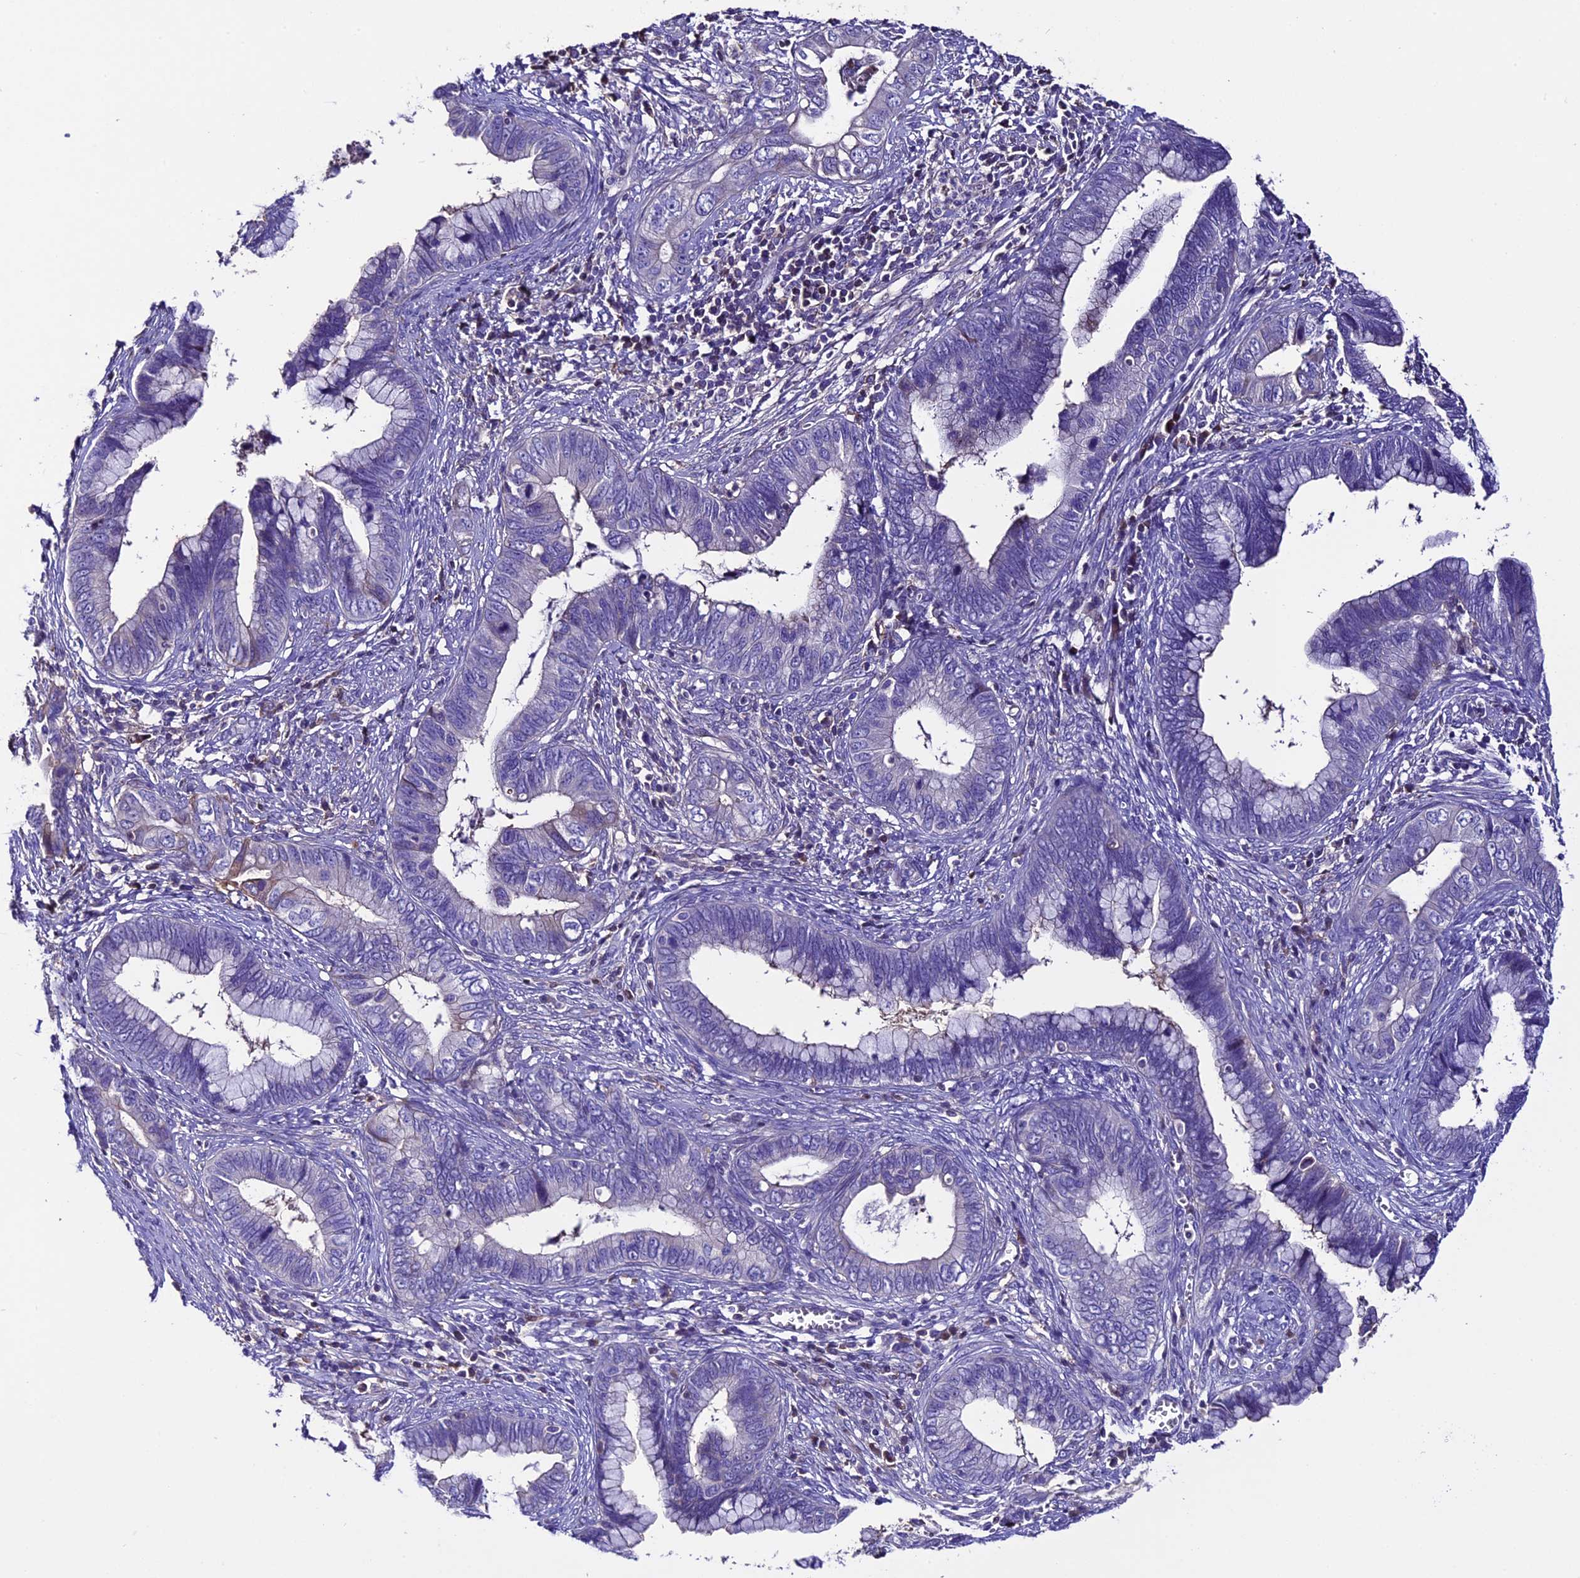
{"staining": {"intensity": "negative", "quantity": "none", "location": "none"}, "tissue": "cervical cancer", "cell_type": "Tumor cells", "image_type": "cancer", "snomed": [{"axis": "morphology", "description": "Adenocarcinoma, NOS"}, {"axis": "topography", "description": "Cervix"}], "caption": "IHC image of human adenocarcinoma (cervical) stained for a protein (brown), which displays no positivity in tumor cells. Nuclei are stained in blue.", "gene": "TCP11L2", "patient": {"sex": "female", "age": 44}}